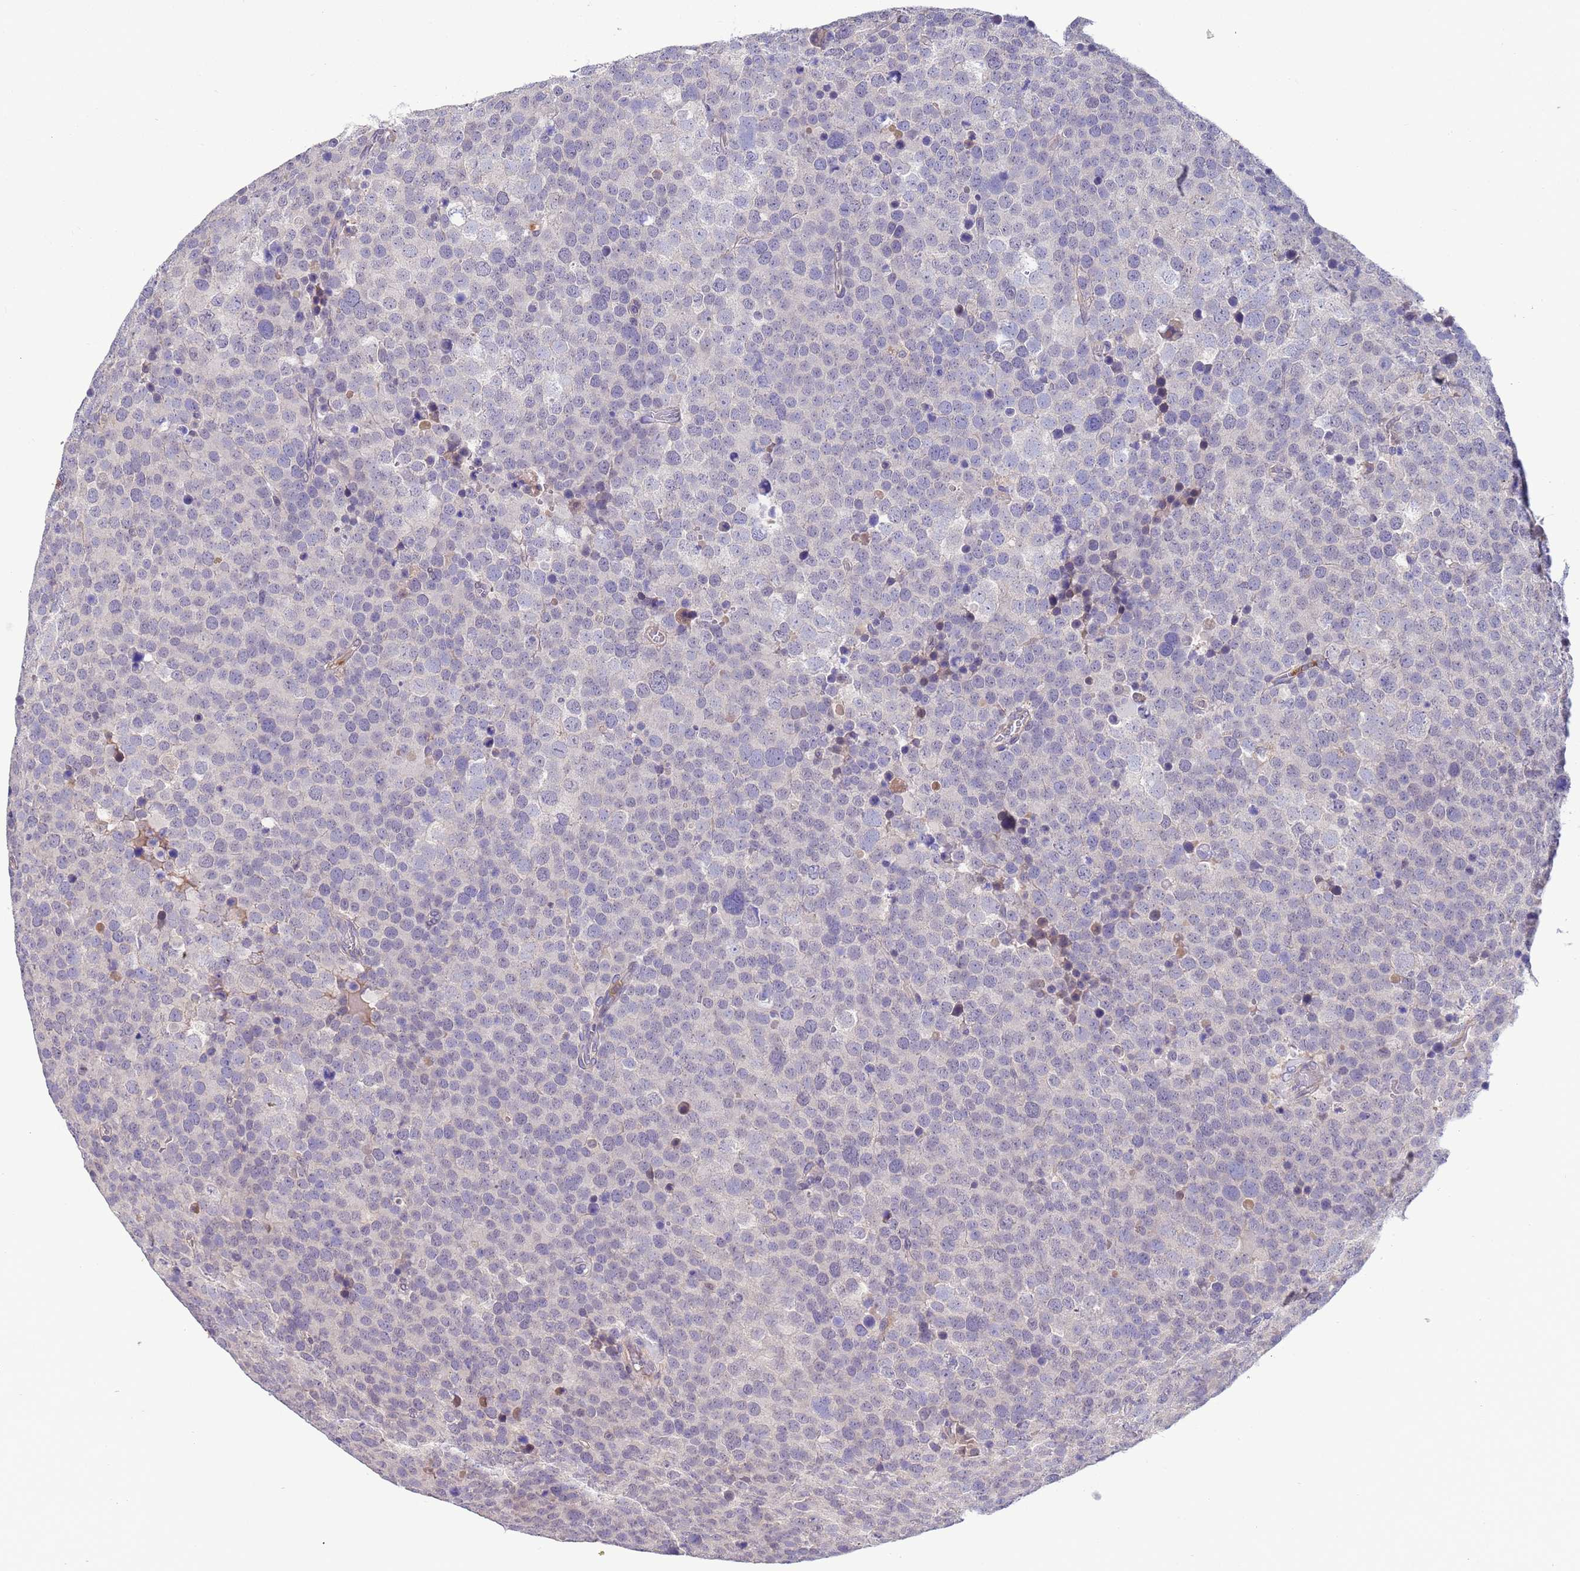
{"staining": {"intensity": "negative", "quantity": "none", "location": "none"}, "tissue": "testis cancer", "cell_type": "Tumor cells", "image_type": "cancer", "snomed": [{"axis": "morphology", "description": "Seminoma, NOS"}, {"axis": "topography", "description": "Testis"}], "caption": "DAB (3,3'-diaminobenzidine) immunohistochemical staining of seminoma (testis) reveals no significant positivity in tumor cells.", "gene": "AMPD3", "patient": {"sex": "male", "age": 71}}